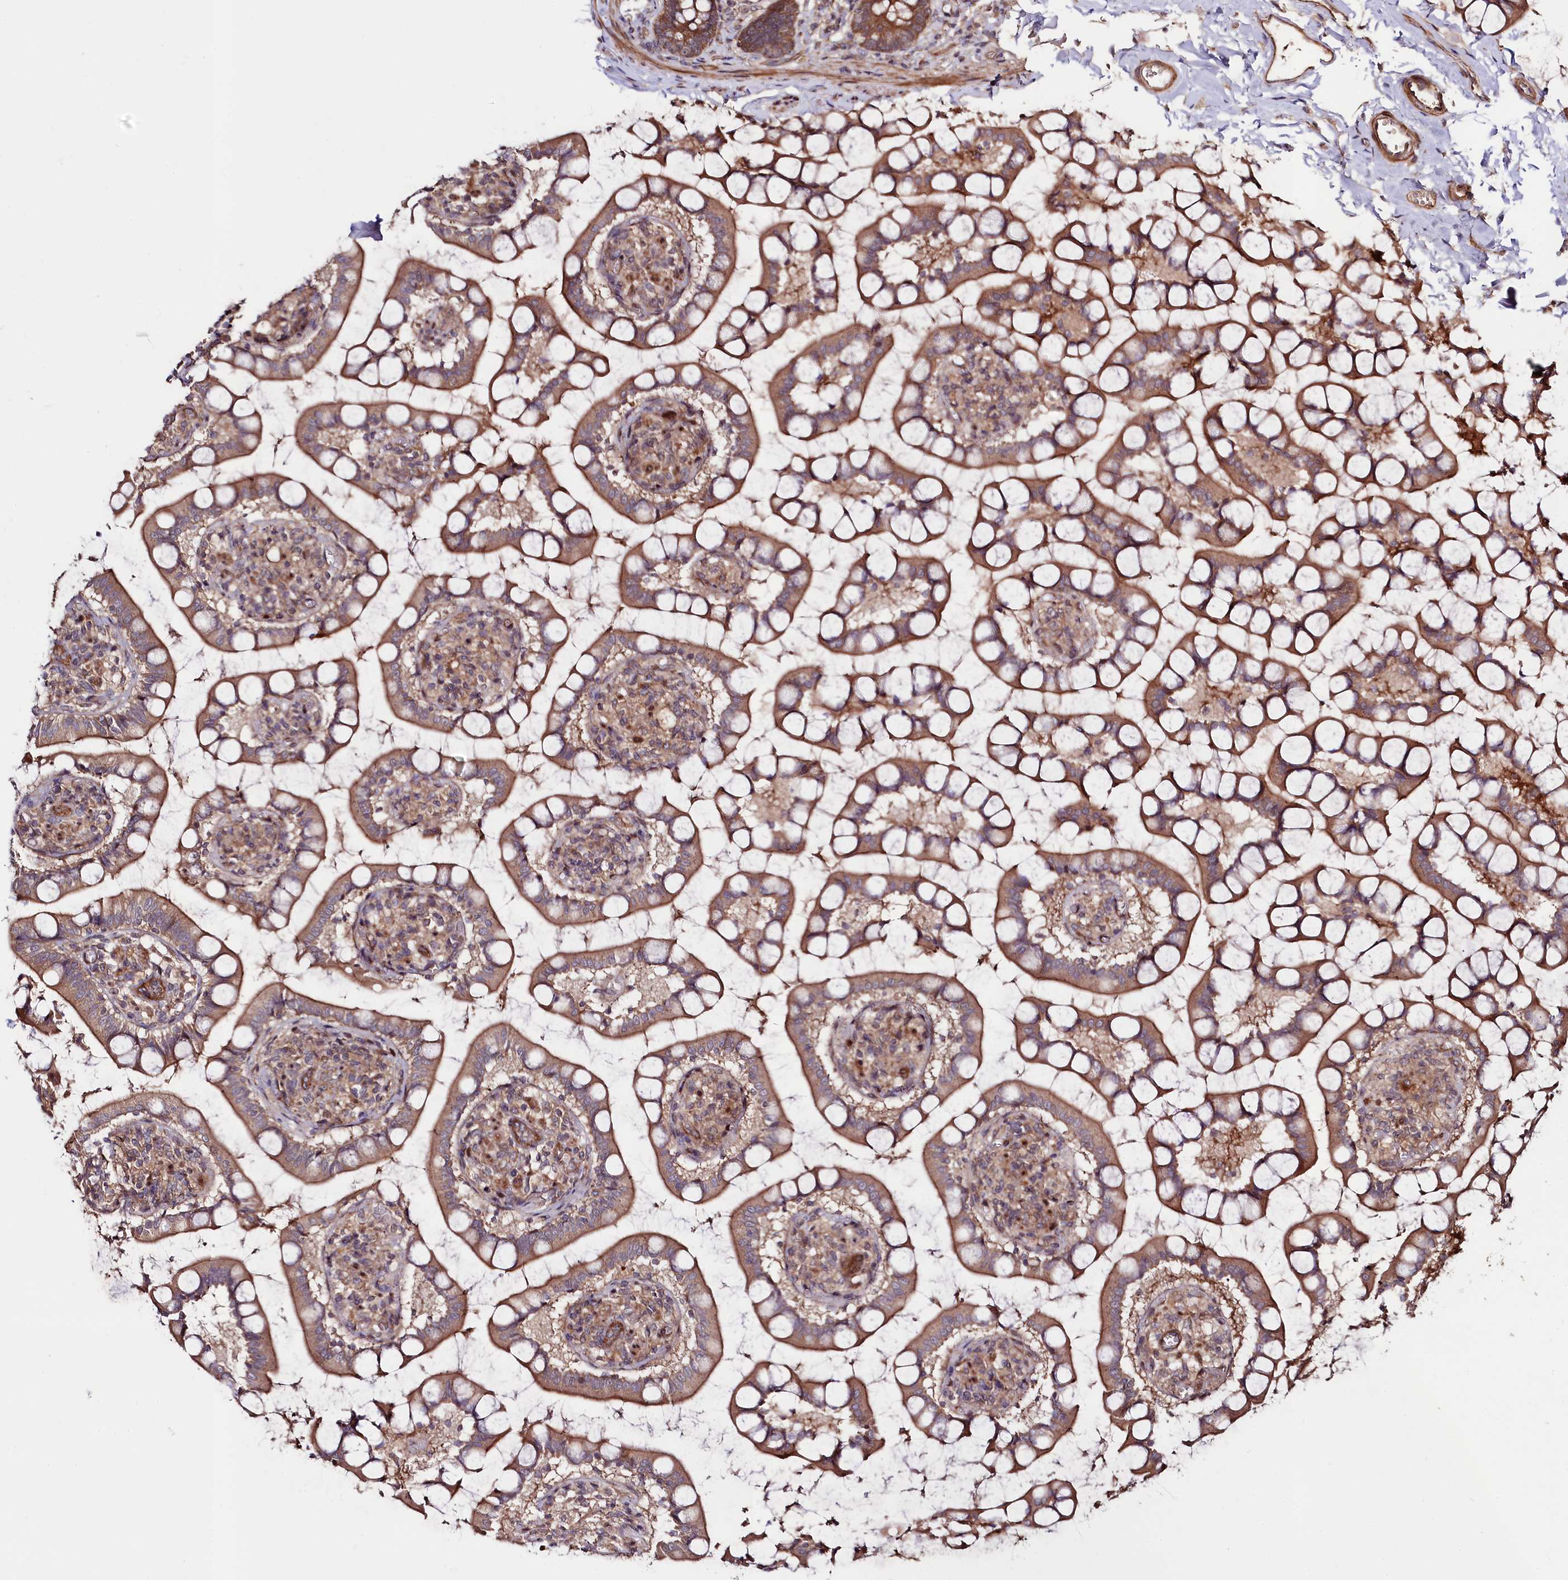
{"staining": {"intensity": "strong", "quantity": ">75%", "location": "cytoplasmic/membranous"}, "tissue": "small intestine", "cell_type": "Glandular cells", "image_type": "normal", "snomed": [{"axis": "morphology", "description": "Normal tissue, NOS"}, {"axis": "topography", "description": "Small intestine"}], "caption": "Small intestine stained with DAB immunohistochemistry reveals high levels of strong cytoplasmic/membranous expression in about >75% of glandular cells.", "gene": "NEDD1", "patient": {"sex": "male", "age": 52}}